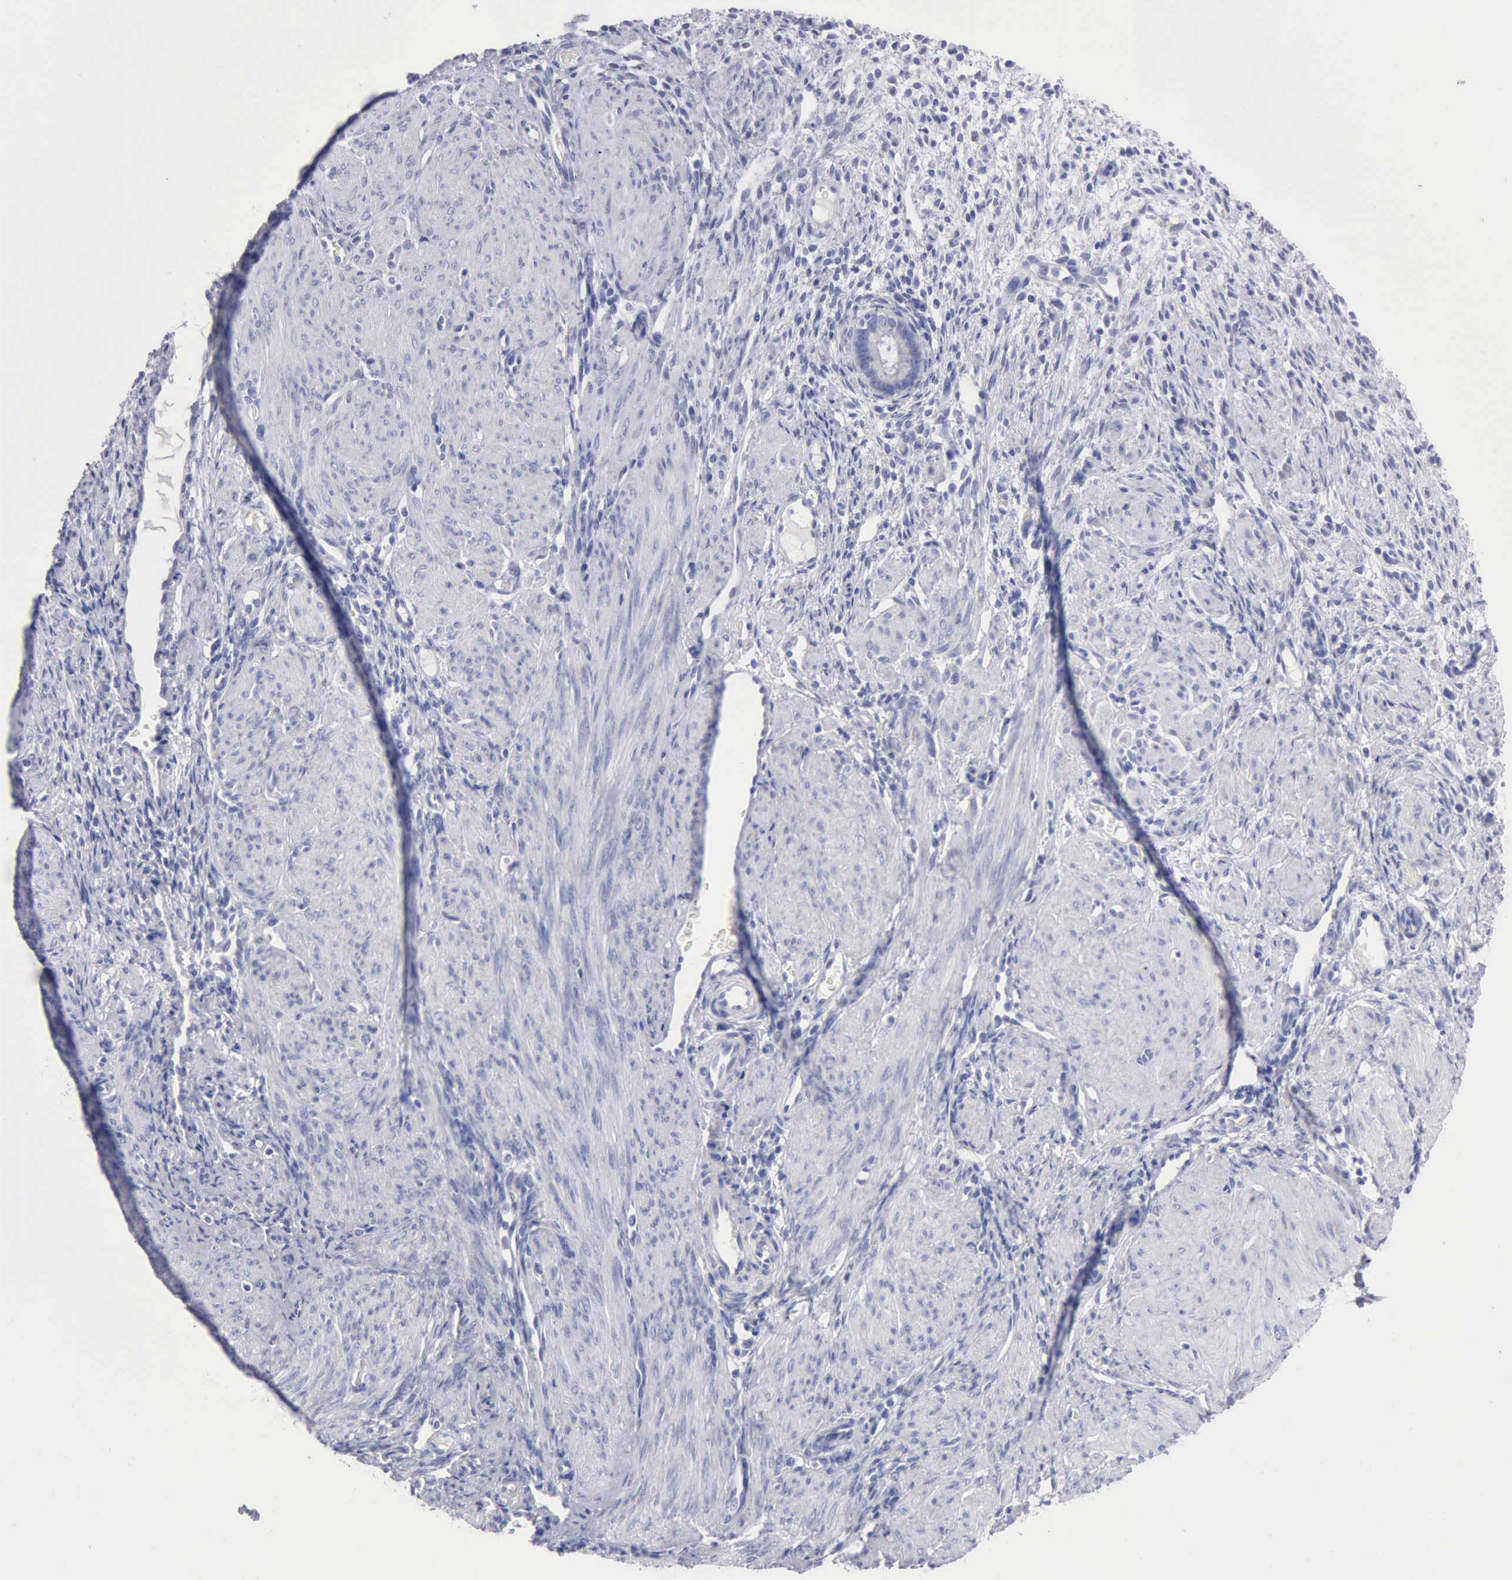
{"staining": {"intensity": "negative", "quantity": "none", "location": "none"}, "tissue": "endometrium", "cell_type": "Cells in endometrial stroma", "image_type": "normal", "snomed": [{"axis": "morphology", "description": "Normal tissue, NOS"}, {"axis": "topography", "description": "Endometrium"}], "caption": "This is a micrograph of IHC staining of benign endometrium, which shows no staining in cells in endometrial stroma.", "gene": "ANGEL1", "patient": {"sex": "female", "age": 72}}